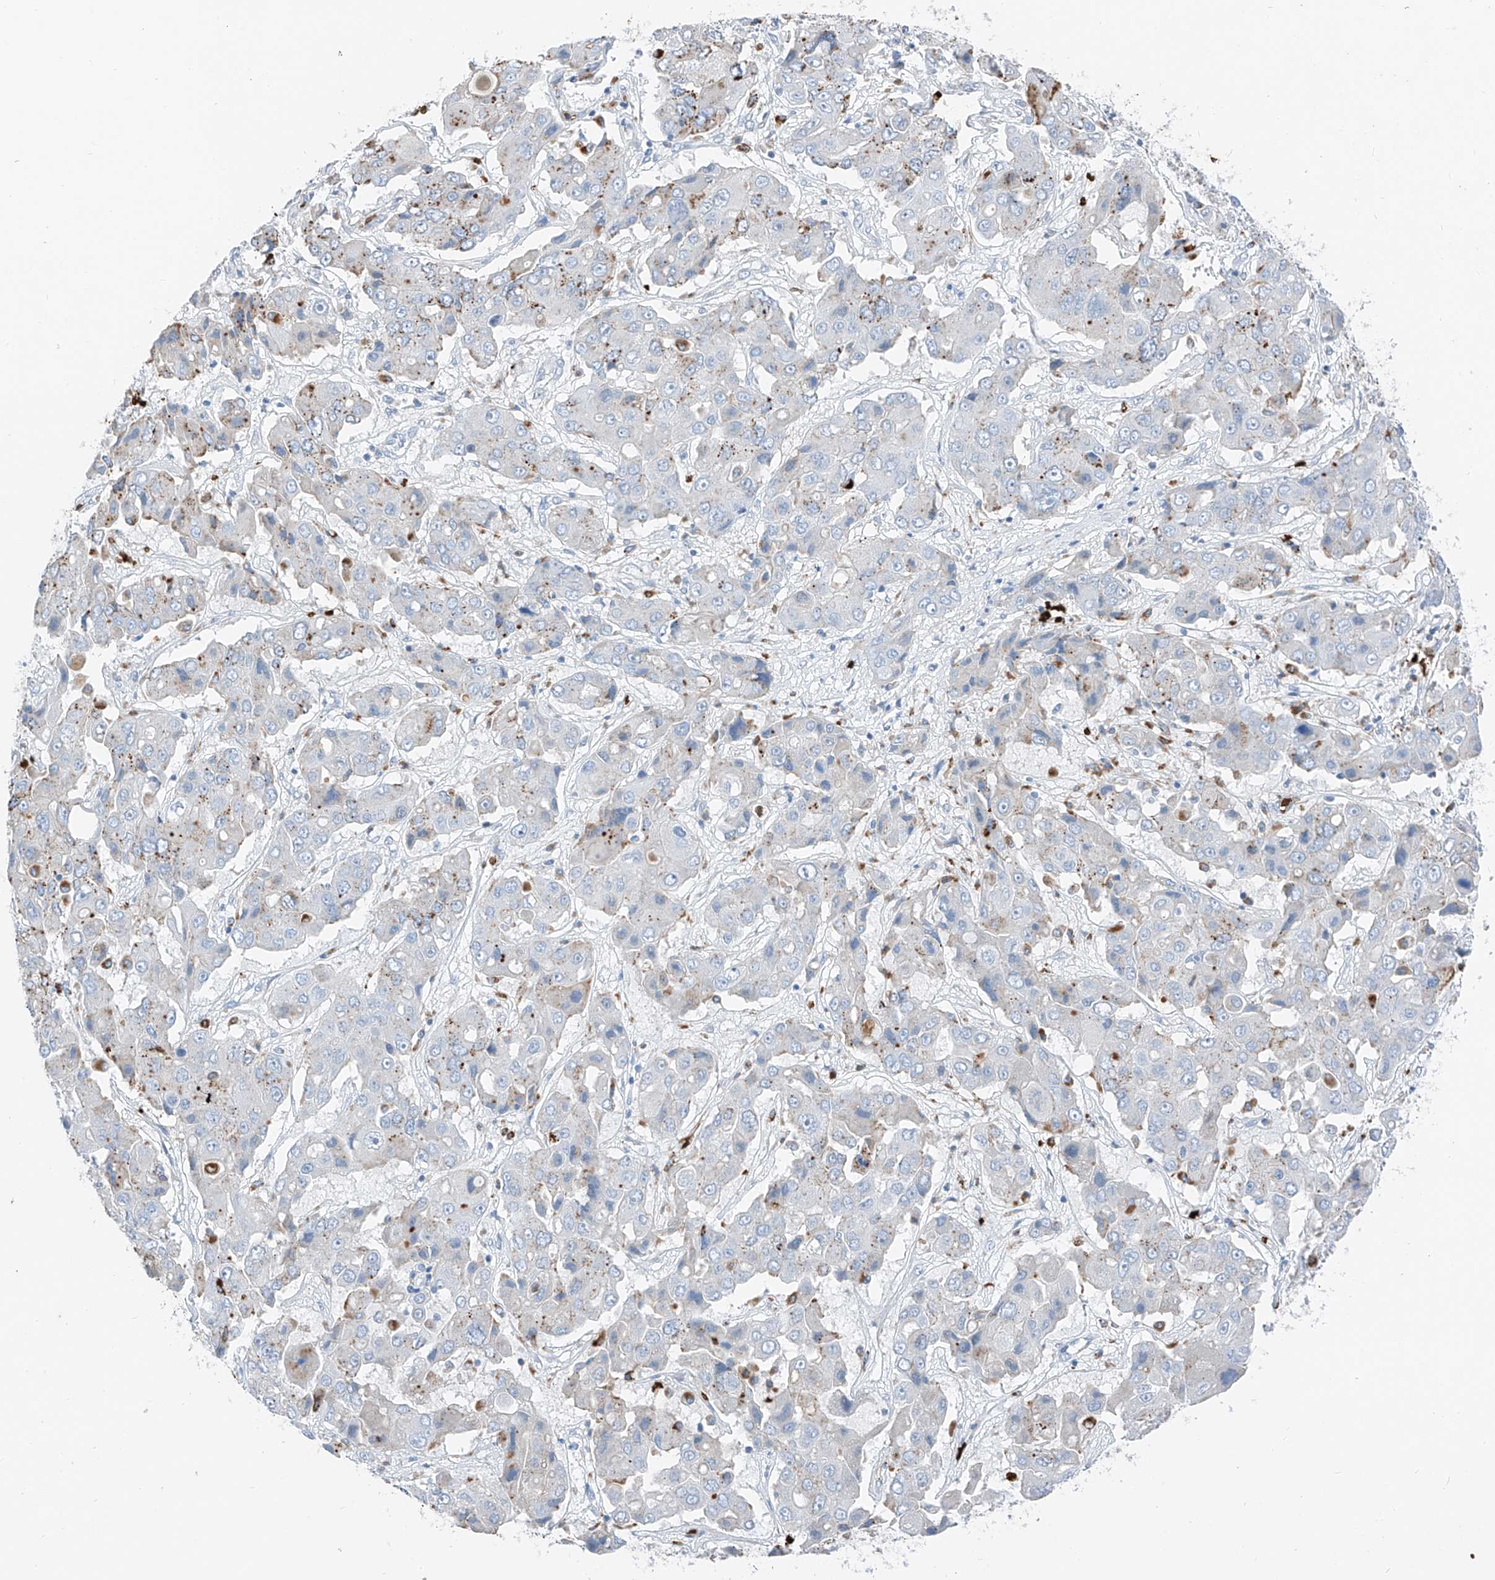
{"staining": {"intensity": "moderate", "quantity": "<25%", "location": "cytoplasmic/membranous"}, "tissue": "liver cancer", "cell_type": "Tumor cells", "image_type": "cancer", "snomed": [{"axis": "morphology", "description": "Cholangiocarcinoma"}, {"axis": "topography", "description": "Liver"}], "caption": "Liver cholangiocarcinoma tissue exhibits moderate cytoplasmic/membranous staining in approximately <25% of tumor cells Nuclei are stained in blue.", "gene": "PRSS23", "patient": {"sex": "male", "age": 67}}